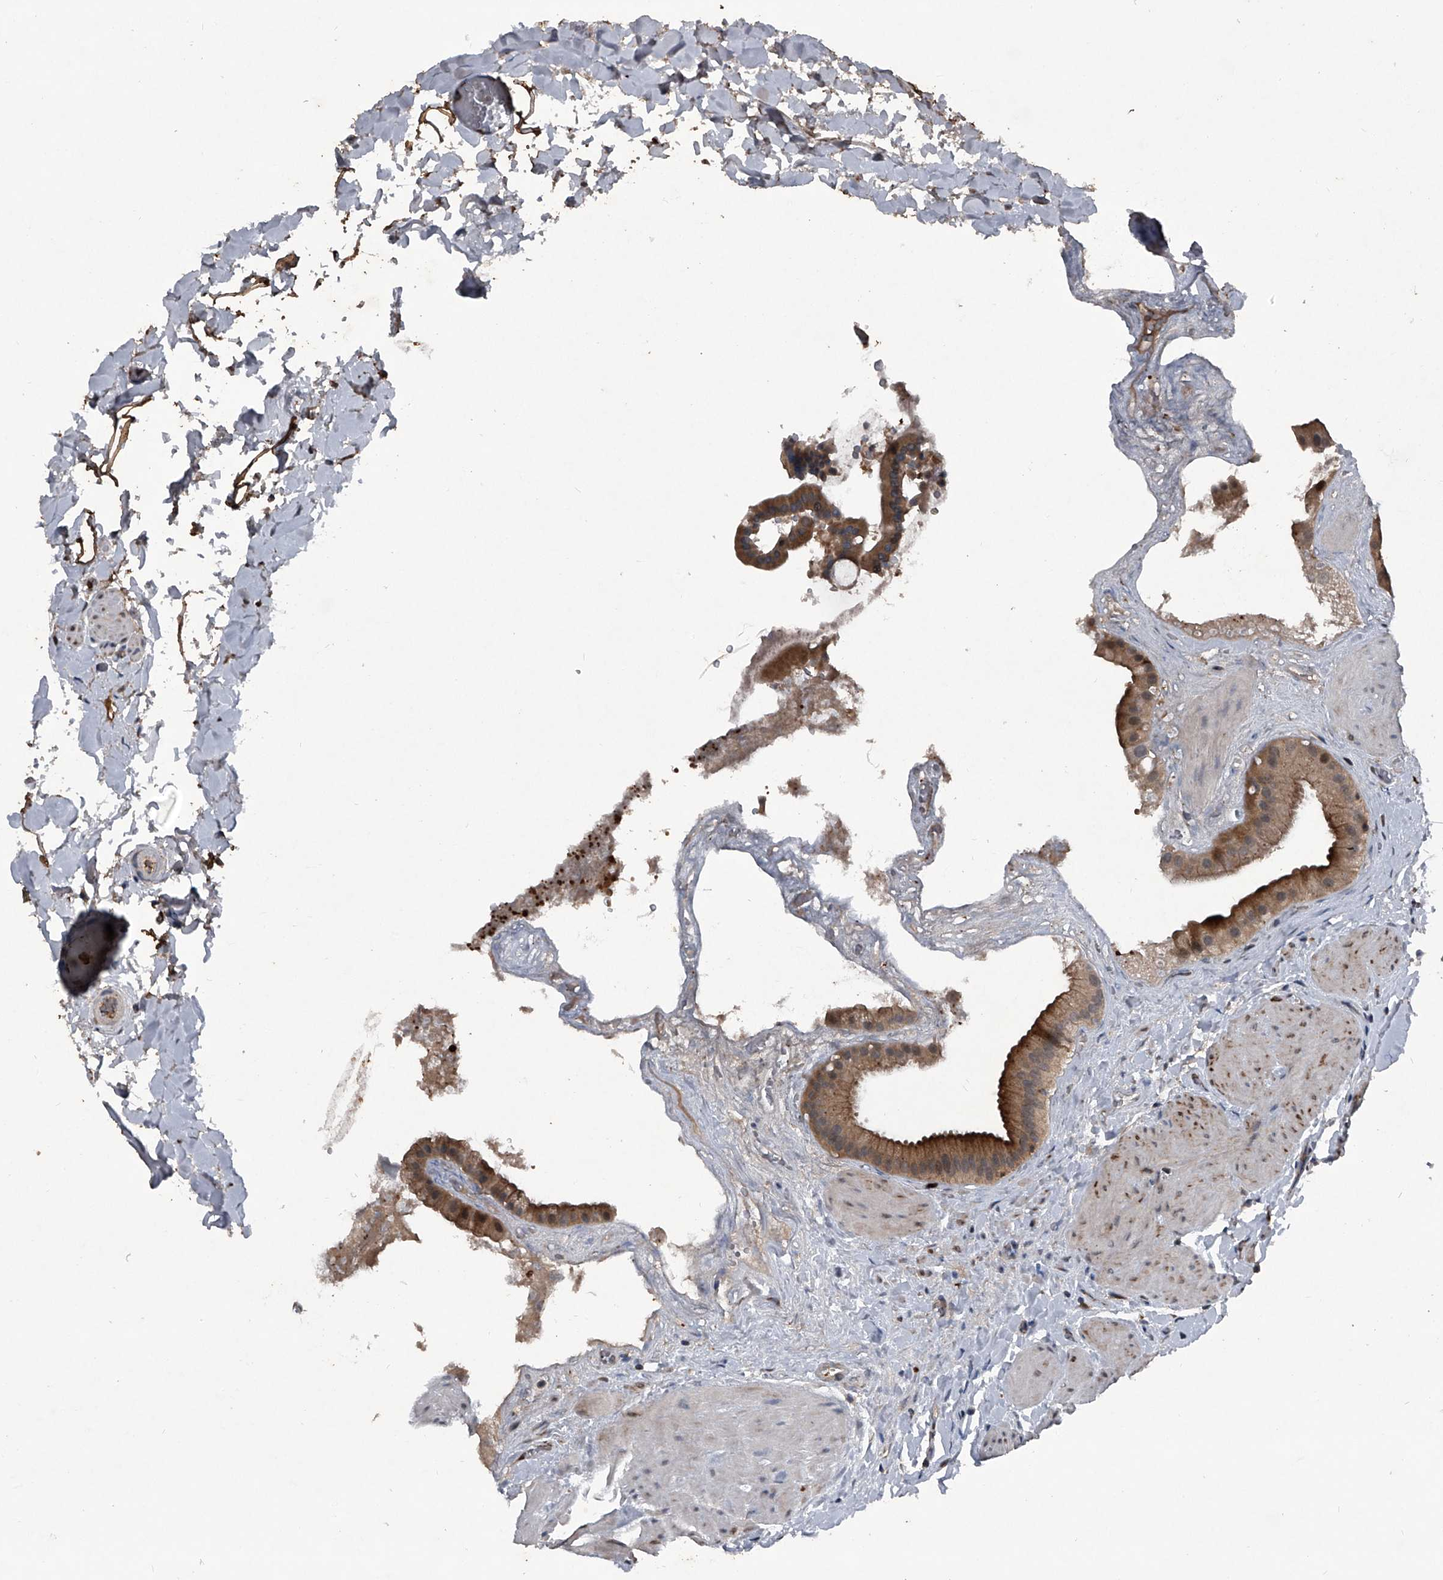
{"staining": {"intensity": "moderate", "quantity": ">75%", "location": "cytoplasmic/membranous"}, "tissue": "gallbladder", "cell_type": "Glandular cells", "image_type": "normal", "snomed": [{"axis": "morphology", "description": "Normal tissue, NOS"}, {"axis": "topography", "description": "Gallbladder"}], "caption": "Glandular cells demonstrate moderate cytoplasmic/membranous expression in about >75% of cells in benign gallbladder.", "gene": "MAPKAP1", "patient": {"sex": "male", "age": 55}}